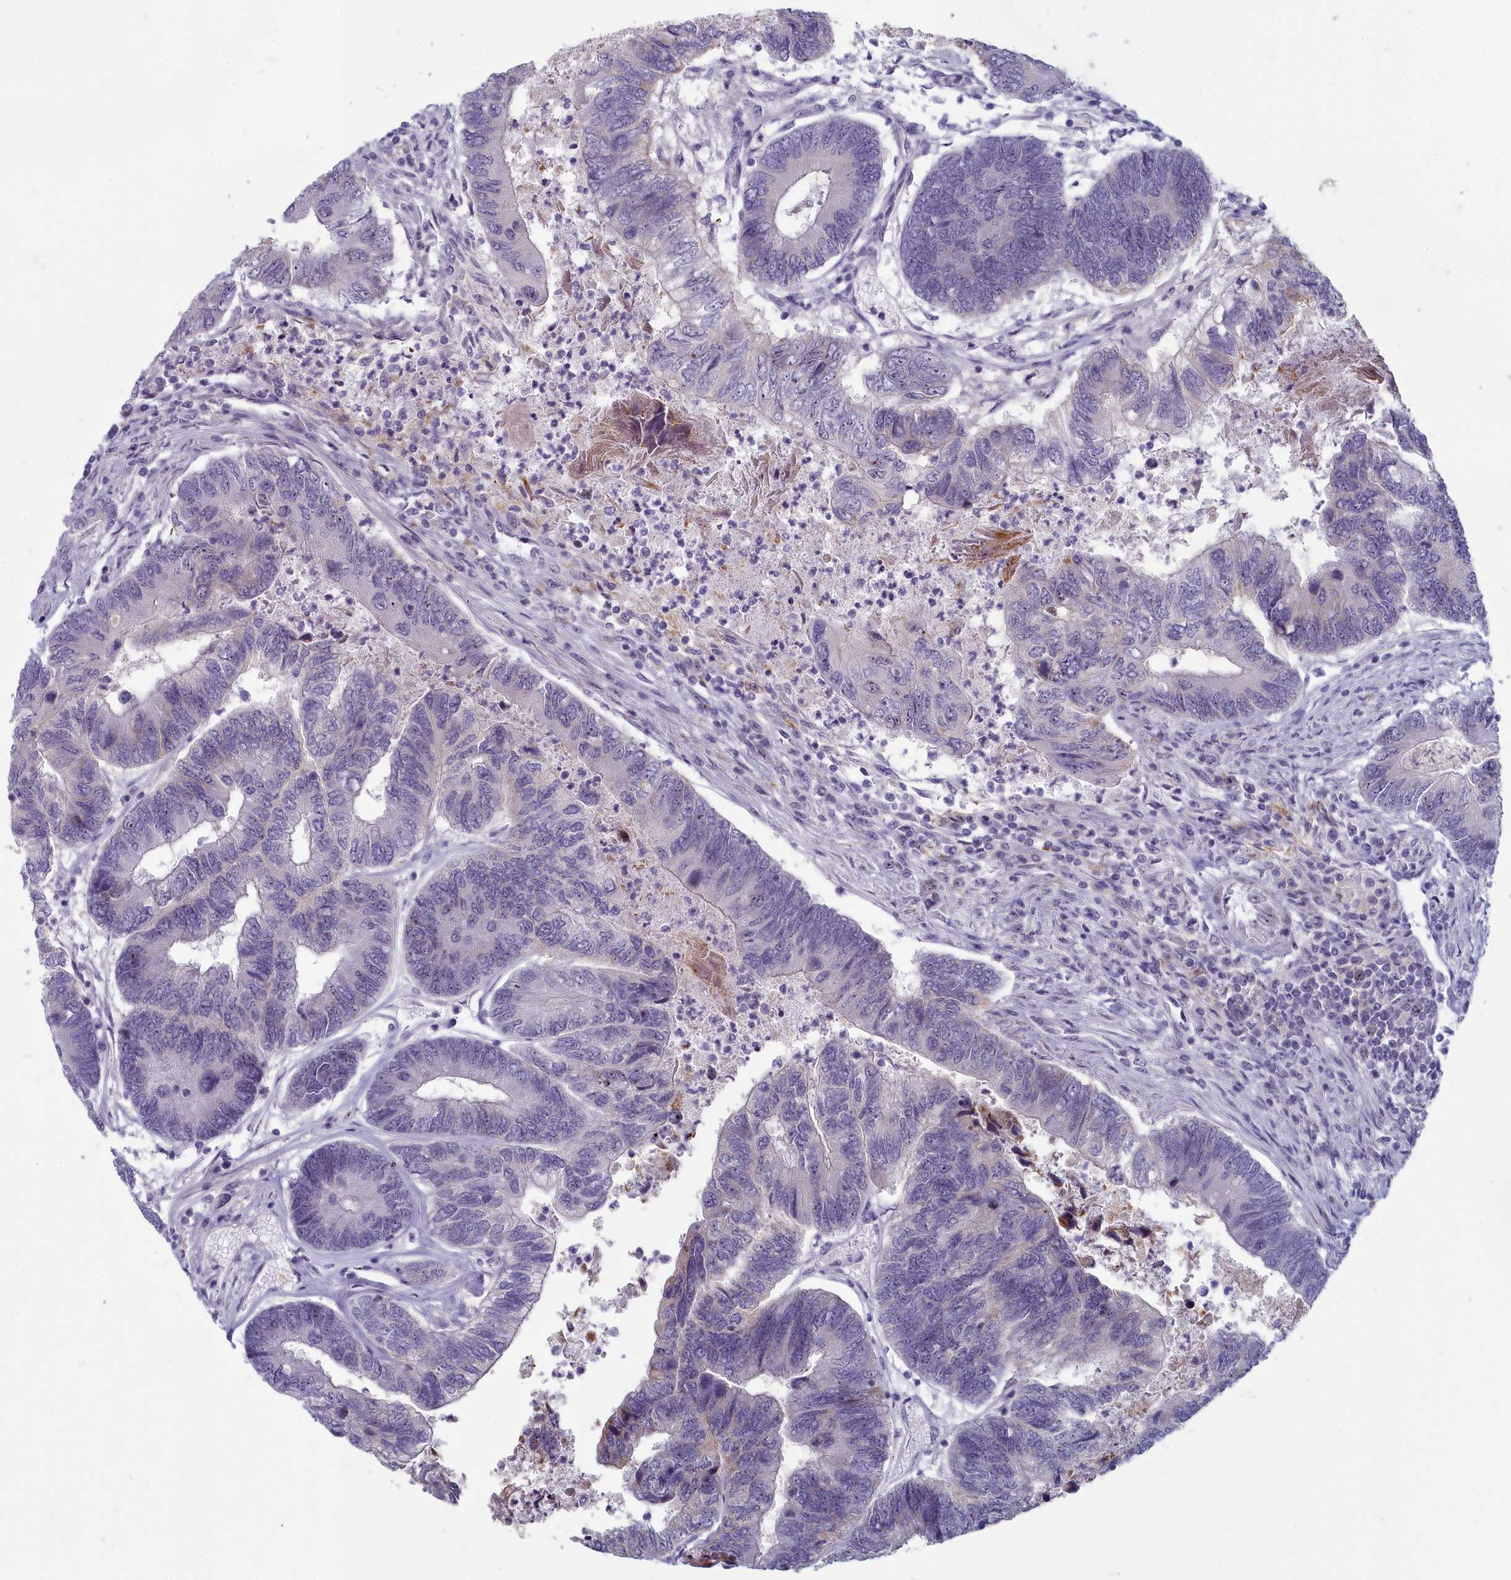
{"staining": {"intensity": "weak", "quantity": "<25%", "location": "nuclear"}, "tissue": "colorectal cancer", "cell_type": "Tumor cells", "image_type": "cancer", "snomed": [{"axis": "morphology", "description": "Adenocarcinoma, NOS"}, {"axis": "topography", "description": "Colon"}], "caption": "High magnification brightfield microscopy of adenocarcinoma (colorectal) stained with DAB (brown) and counterstained with hematoxylin (blue): tumor cells show no significant staining.", "gene": "INSYN2A", "patient": {"sex": "female", "age": 67}}